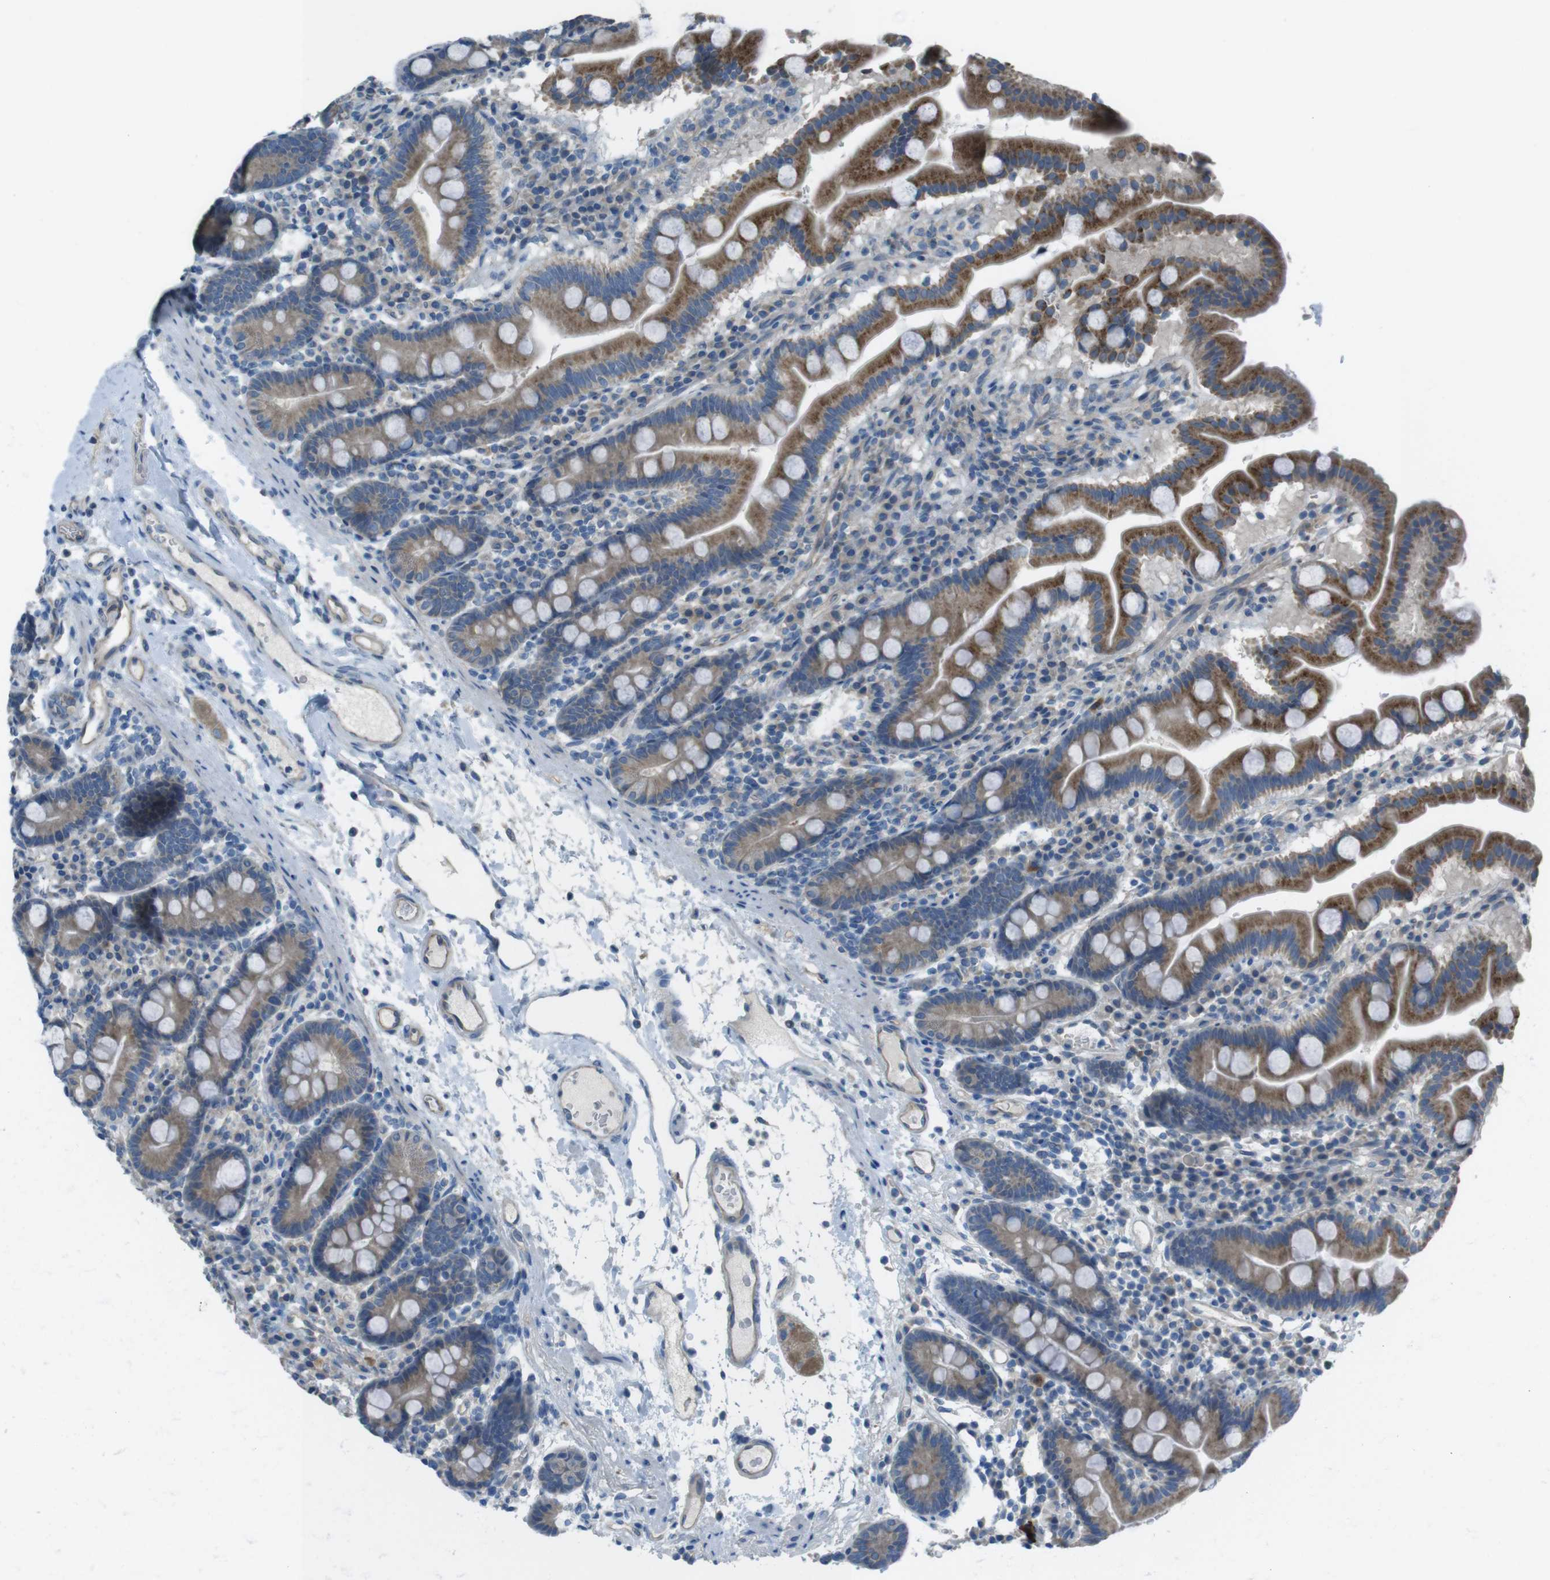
{"staining": {"intensity": "moderate", "quantity": ">75%", "location": "cytoplasmic/membranous"}, "tissue": "duodenum", "cell_type": "Glandular cells", "image_type": "normal", "snomed": [{"axis": "morphology", "description": "Normal tissue, NOS"}, {"axis": "topography", "description": "Duodenum"}], "caption": "Protein staining of normal duodenum exhibits moderate cytoplasmic/membranous expression in approximately >75% of glandular cells. The staining is performed using DAB brown chromogen to label protein expression. The nuclei are counter-stained blue using hematoxylin.", "gene": "TMEM41B", "patient": {"sex": "male", "age": 50}}